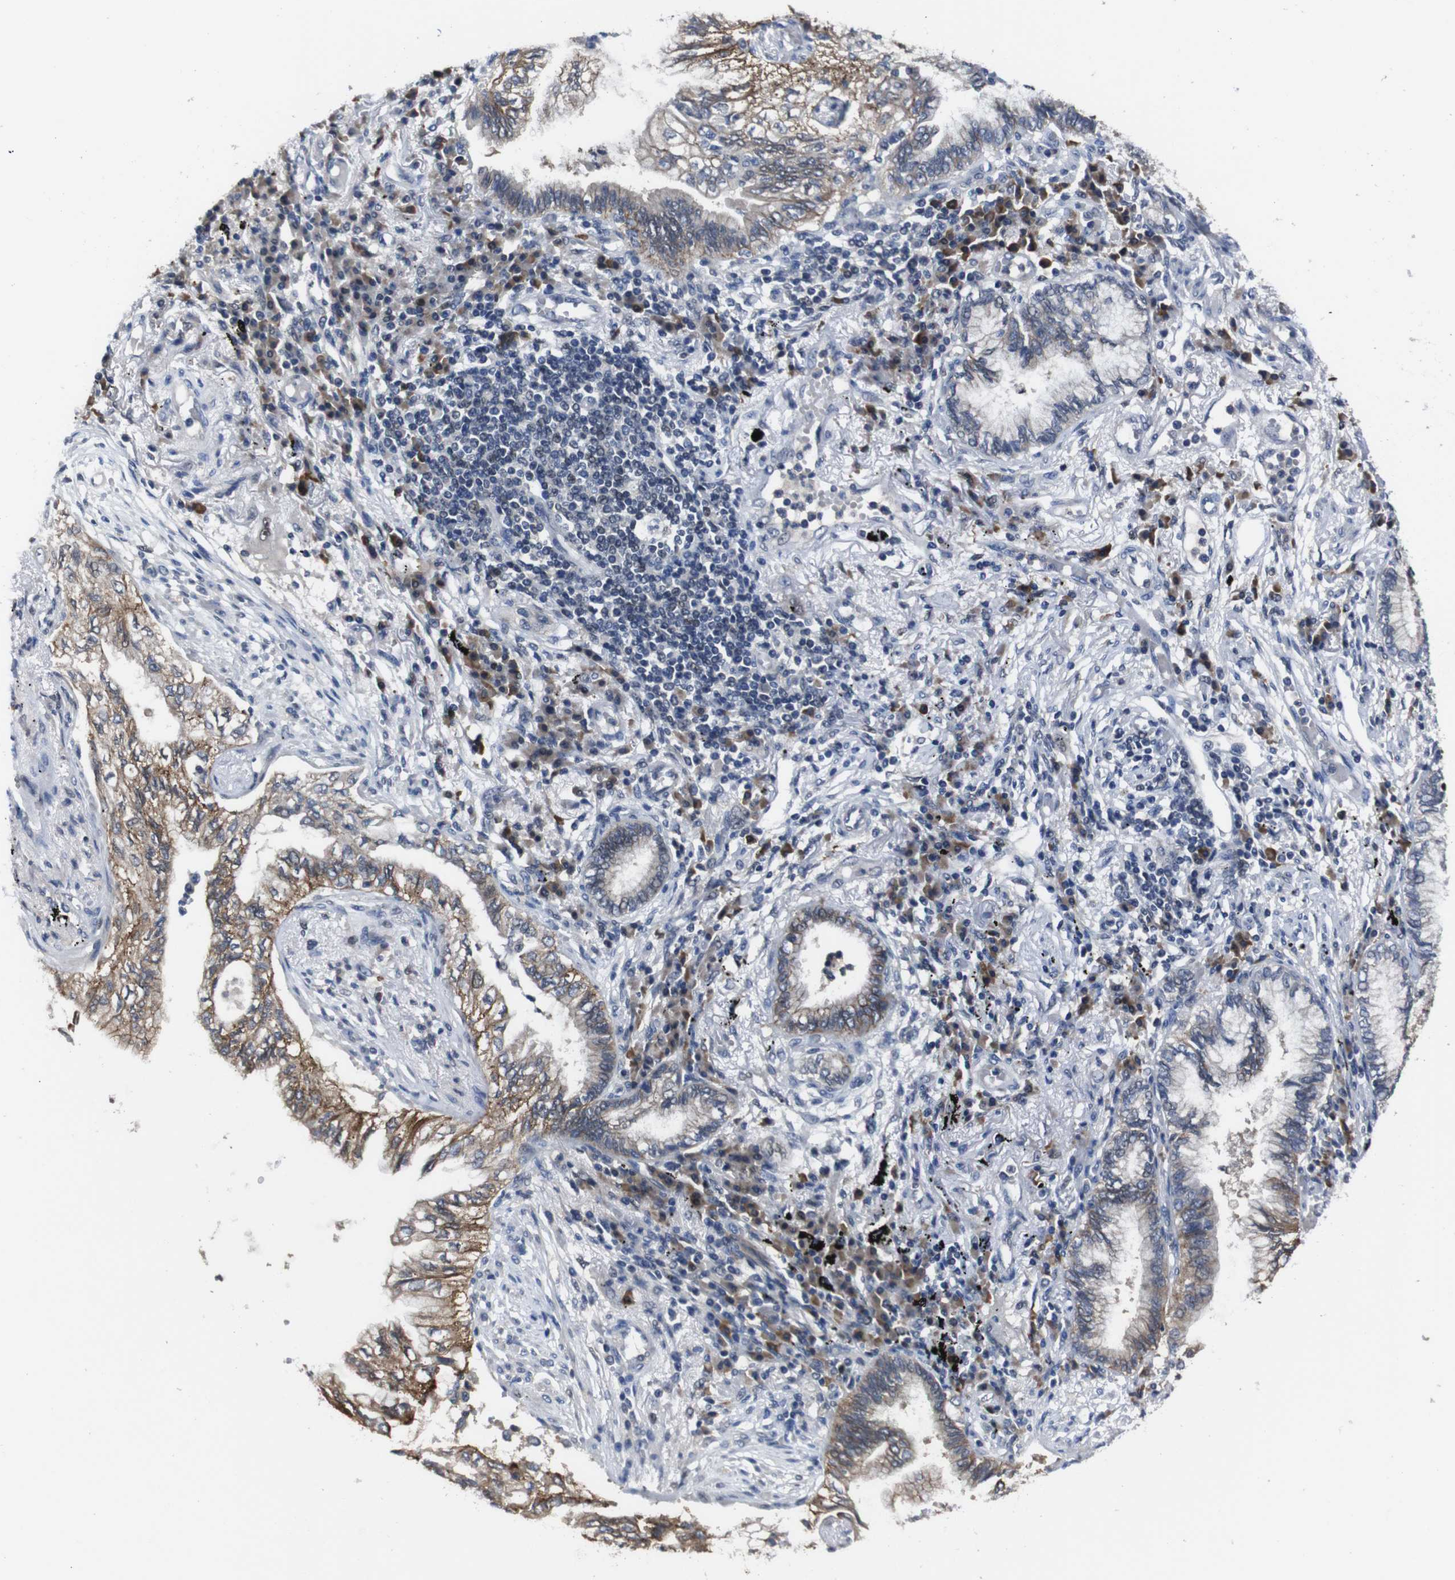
{"staining": {"intensity": "moderate", "quantity": ">75%", "location": "cytoplasmic/membranous"}, "tissue": "lung cancer", "cell_type": "Tumor cells", "image_type": "cancer", "snomed": [{"axis": "morphology", "description": "Normal tissue, NOS"}, {"axis": "morphology", "description": "Adenocarcinoma, NOS"}, {"axis": "topography", "description": "Bronchus"}, {"axis": "topography", "description": "Lung"}], "caption": "This is an image of immunohistochemistry staining of lung adenocarcinoma, which shows moderate expression in the cytoplasmic/membranous of tumor cells.", "gene": "SEMA4B", "patient": {"sex": "female", "age": 70}}